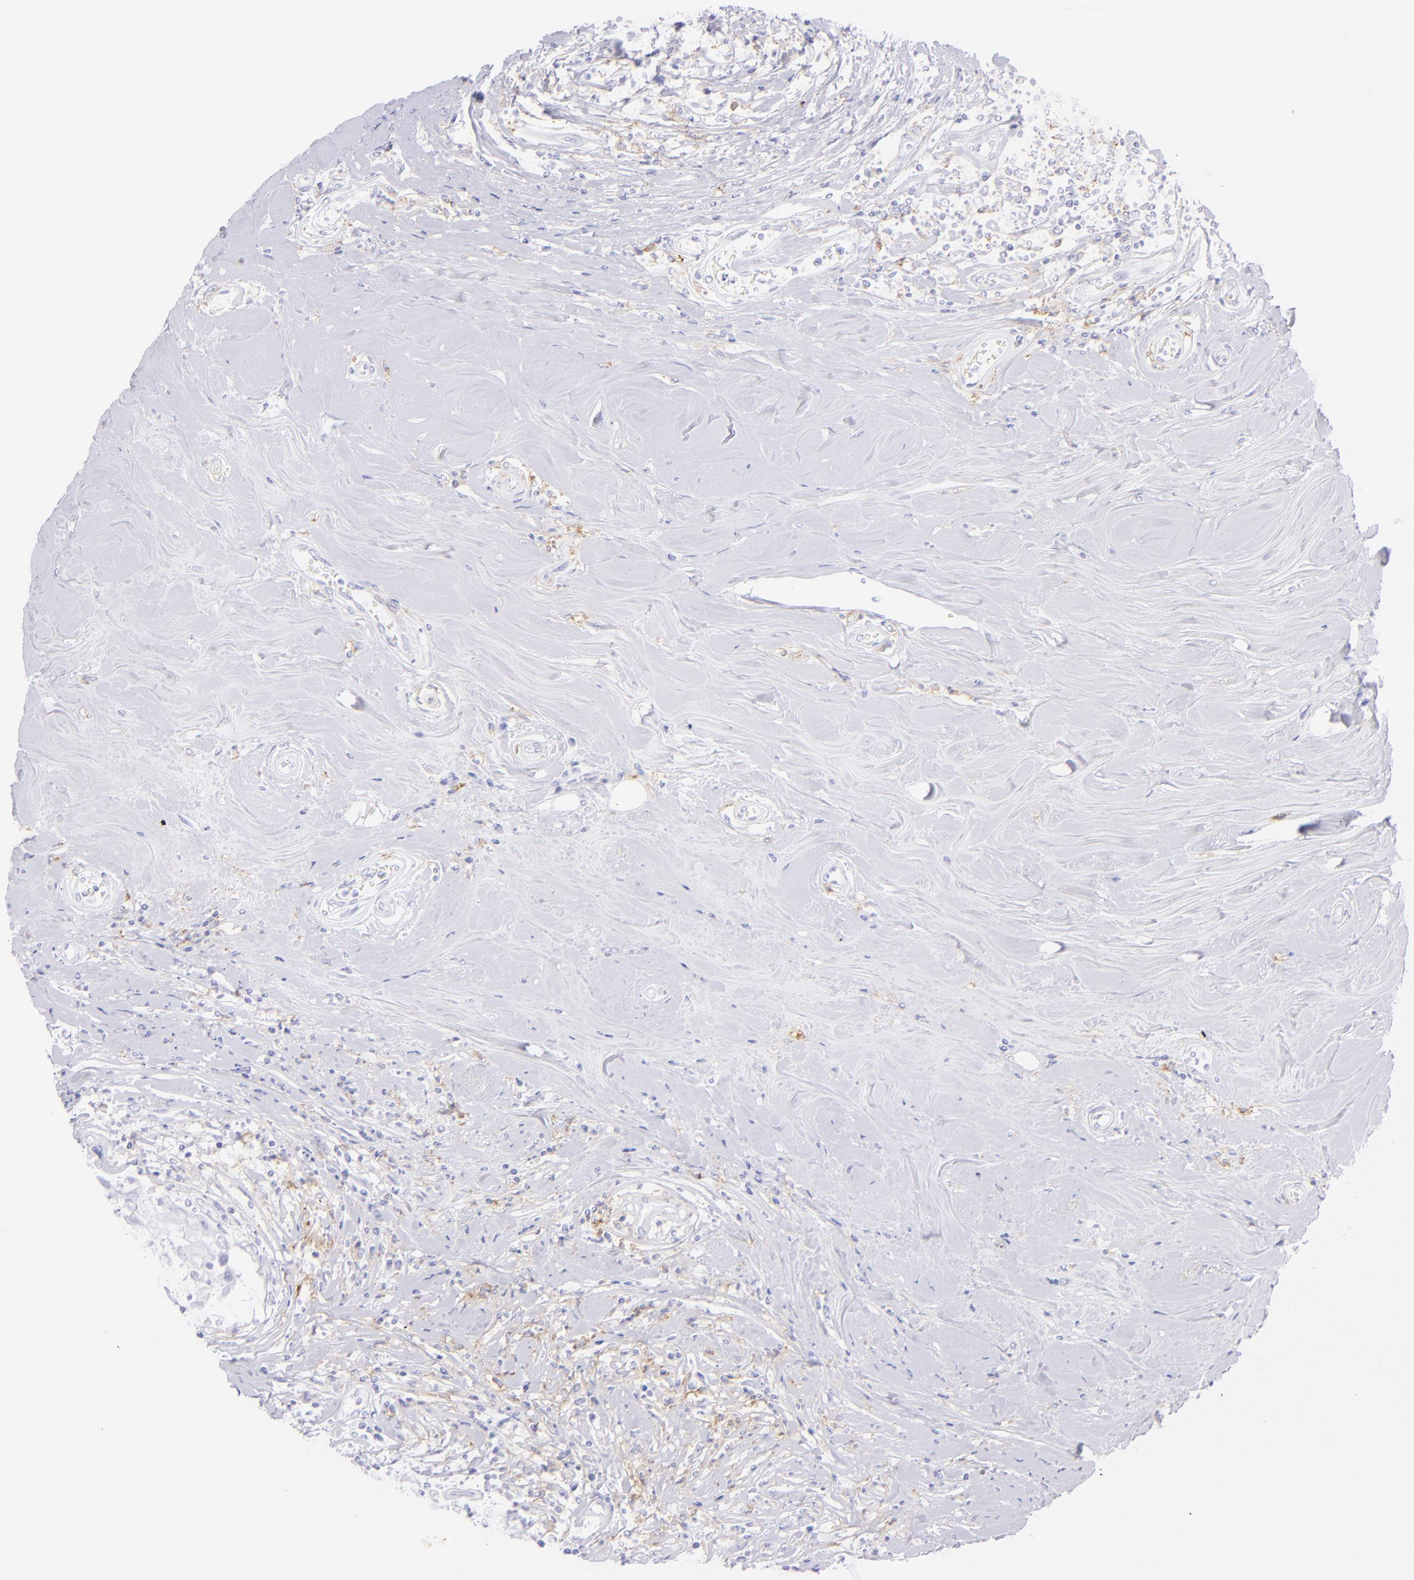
{"staining": {"intensity": "negative", "quantity": "none", "location": "none"}, "tissue": "breast cancer", "cell_type": "Tumor cells", "image_type": "cancer", "snomed": [{"axis": "morphology", "description": "Duct carcinoma"}, {"axis": "topography", "description": "Breast"}], "caption": "There is no significant positivity in tumor cells of breast invasive ductal carcinoma.", "gene": "CD72", "patient": {"sex": "female", "age": 27}}